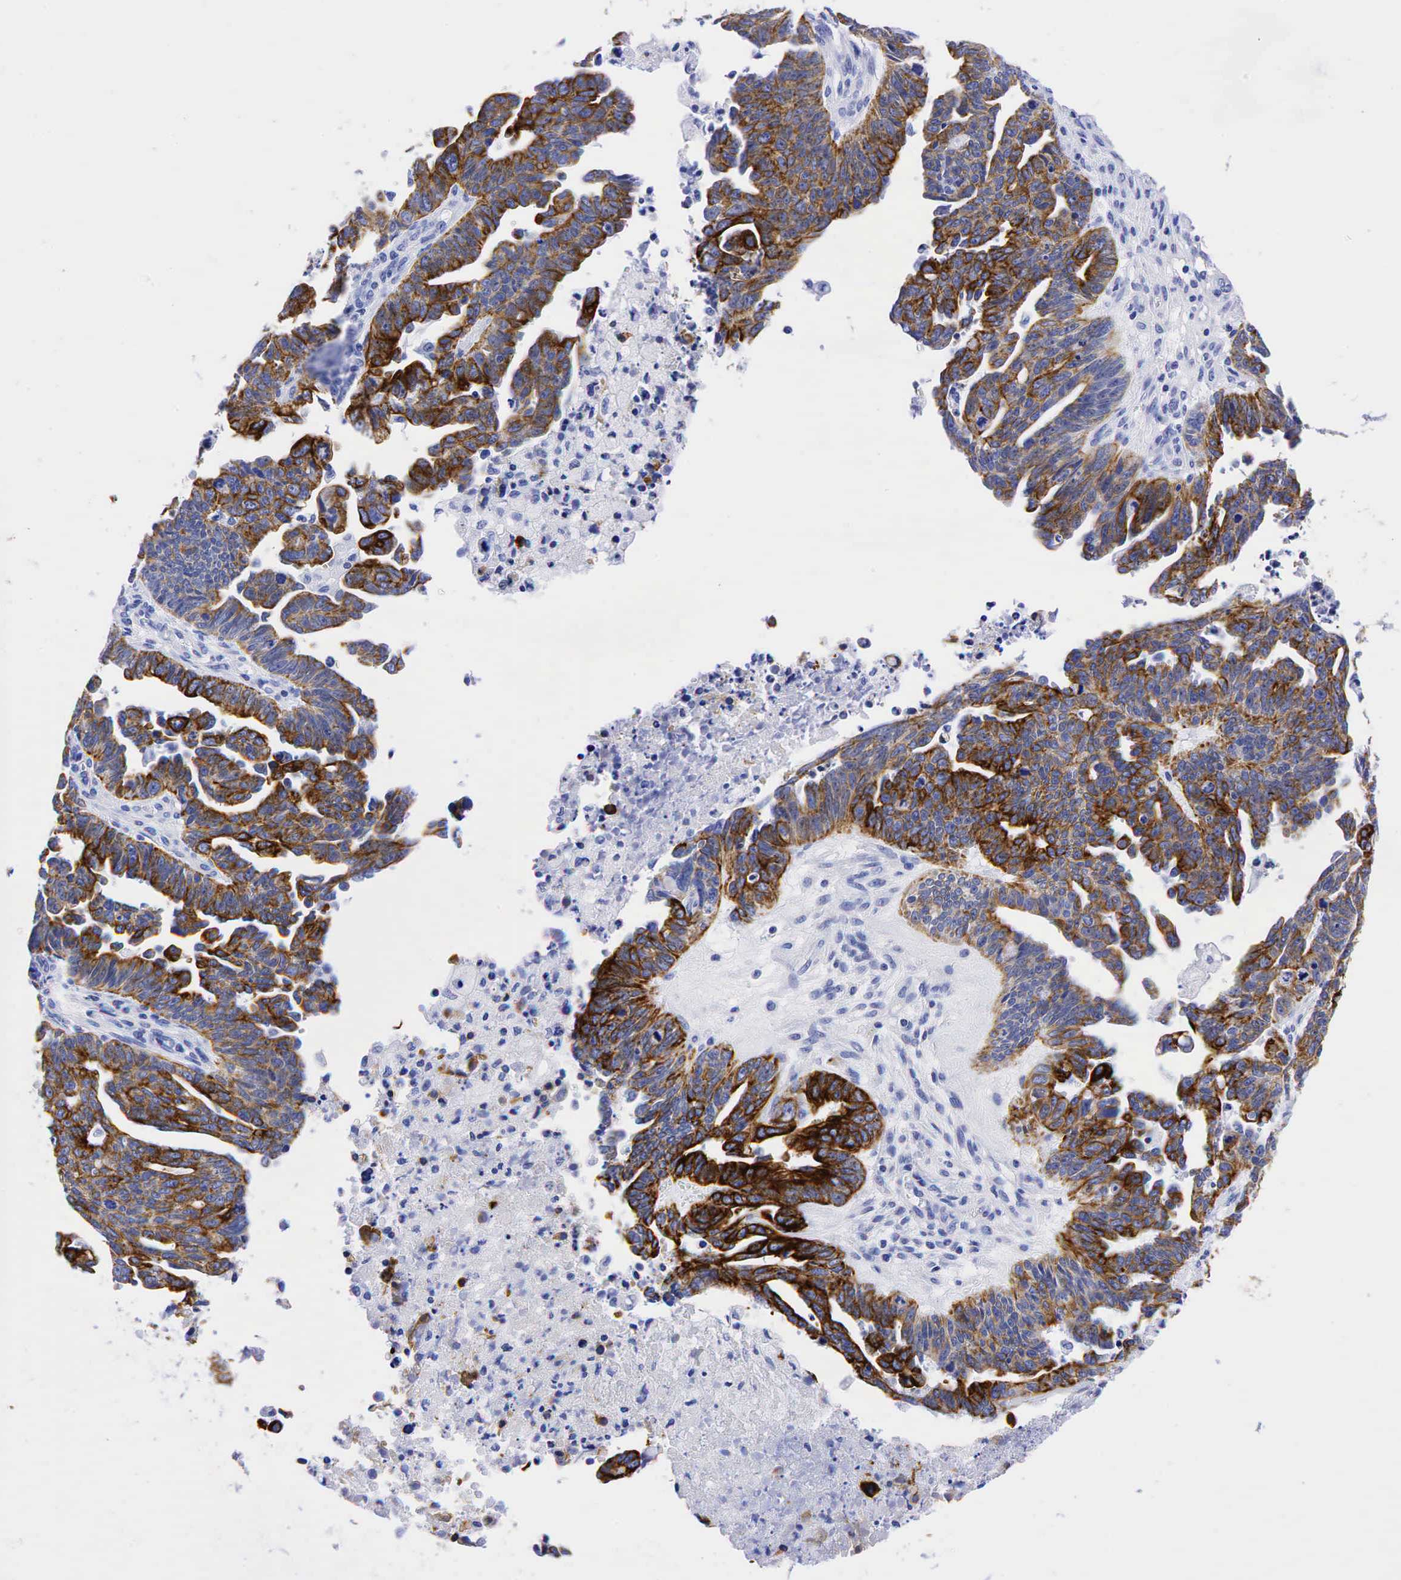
{"staining": {"intensity": "strong", "quantity": ">75%", "location": "cytoplasmic/membranous"}, "tissue": "ovarian cancer", "cell_type": "Tumor cells", "image_type": "cancer", "snomed": [{"axis": "morphology", "description": "Carcinoma, endometroid"}, {"axis": "morphology", "description": "Cystadenocarcinoma, serous, NOS"}, {"axis": "topography", "description": "Ovary"}], "caption": "This image displays IHC staining of human serous cystadenocarcinoma (ovarian), with high strong cytoplasmic/membranous positivity in about >75% of tumor cells.", "gene": "KRT18", "patient": {"sex": "female", "age": 45}}